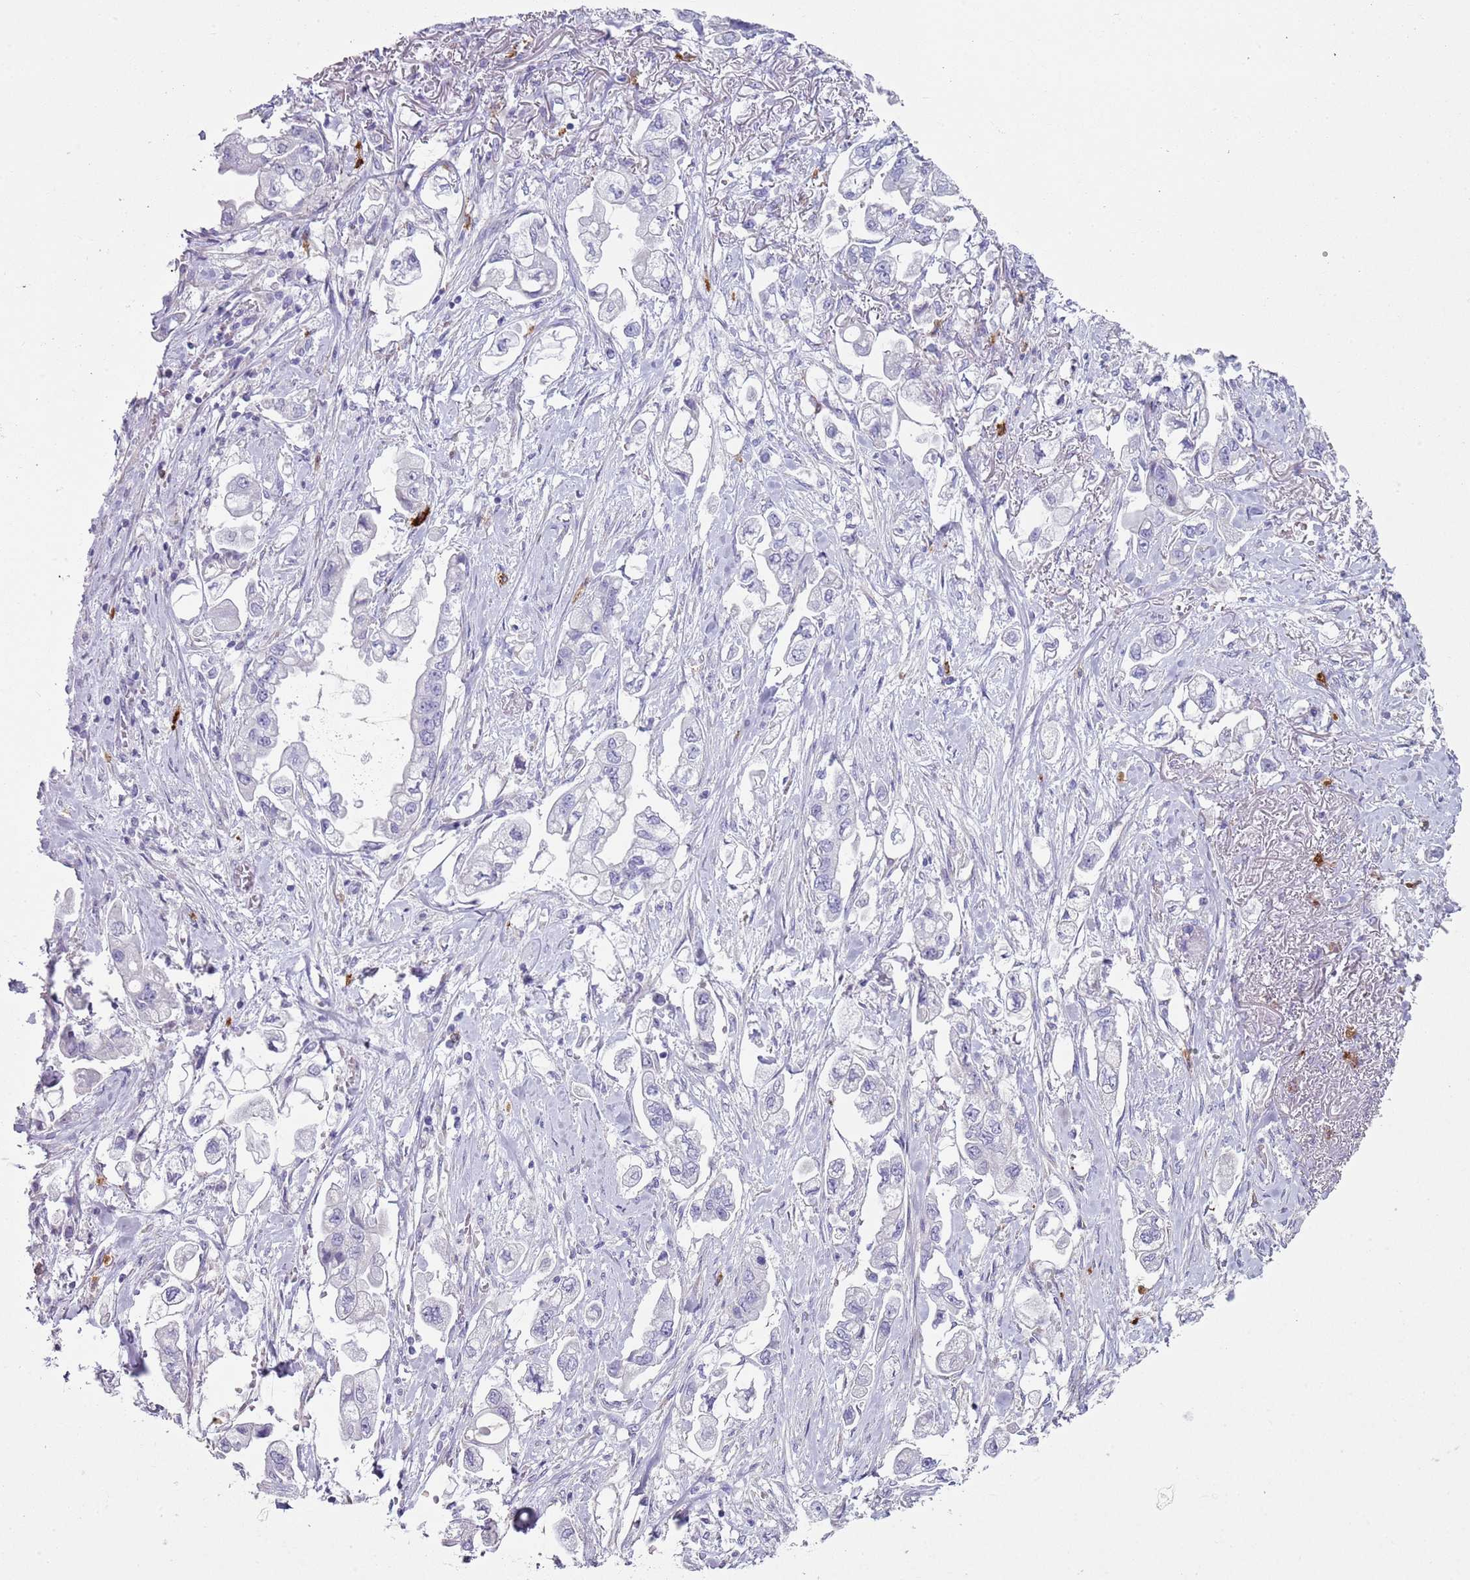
{"staining": {"intensity": "negative", "quantity": "none", "location": "none"}, "tissue": "stomach cancer", "cell_type": "Tumor cells", "image_type": "cancer", "snomed": [{"axis": "morphology", "description": "Adenocarcinoma, NOS"}, {"axis": "topography", "description": "Stomach"}], "caption": "The micrograph displays no significant staining in tumor cells of stomach adenocarcinoma. Nuclei are stained in blue.", "gene": "CD177", "patient": {"sex": "male", "age": 62}}